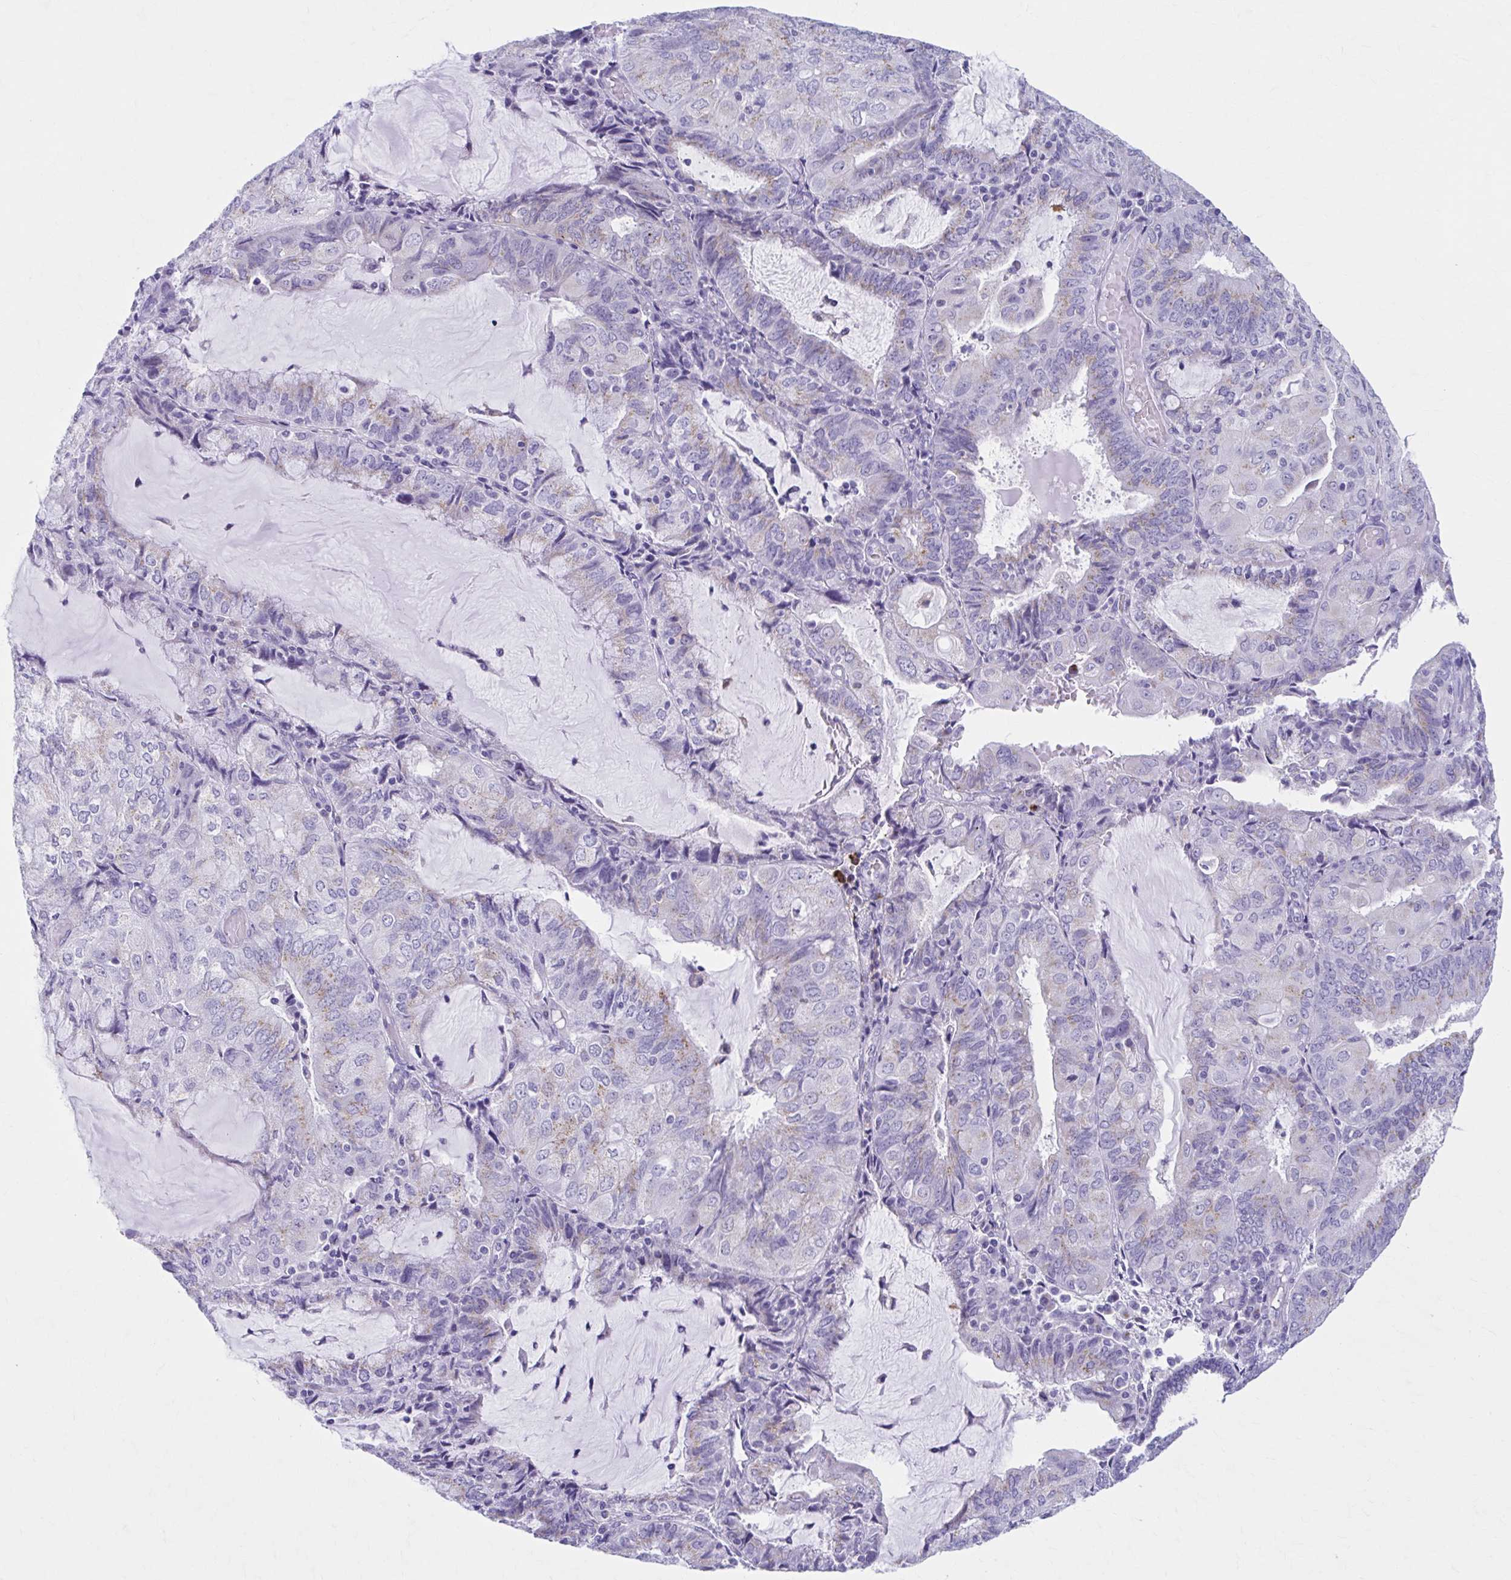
{"staining": {"intensity": "weak", "quantity": "<25%", "location": "cytoplasmic/membranous"}, "tissue": "endometrial cancer", "cell_type": "Tumor cells", "image_type": "cancer", "snomed": [{"axis": "morphology", "description": "Adenocarcinoma, NOS"}, {"axis": "topography", "description": "Endometrium"}], "caption": "DAB immunohistochemical staining of adenocarcinoma (endometrial) shows no significant positivity in tumor cells.", "gene": "KCNE2", "patient": {"sex": "female", "age": 81}}